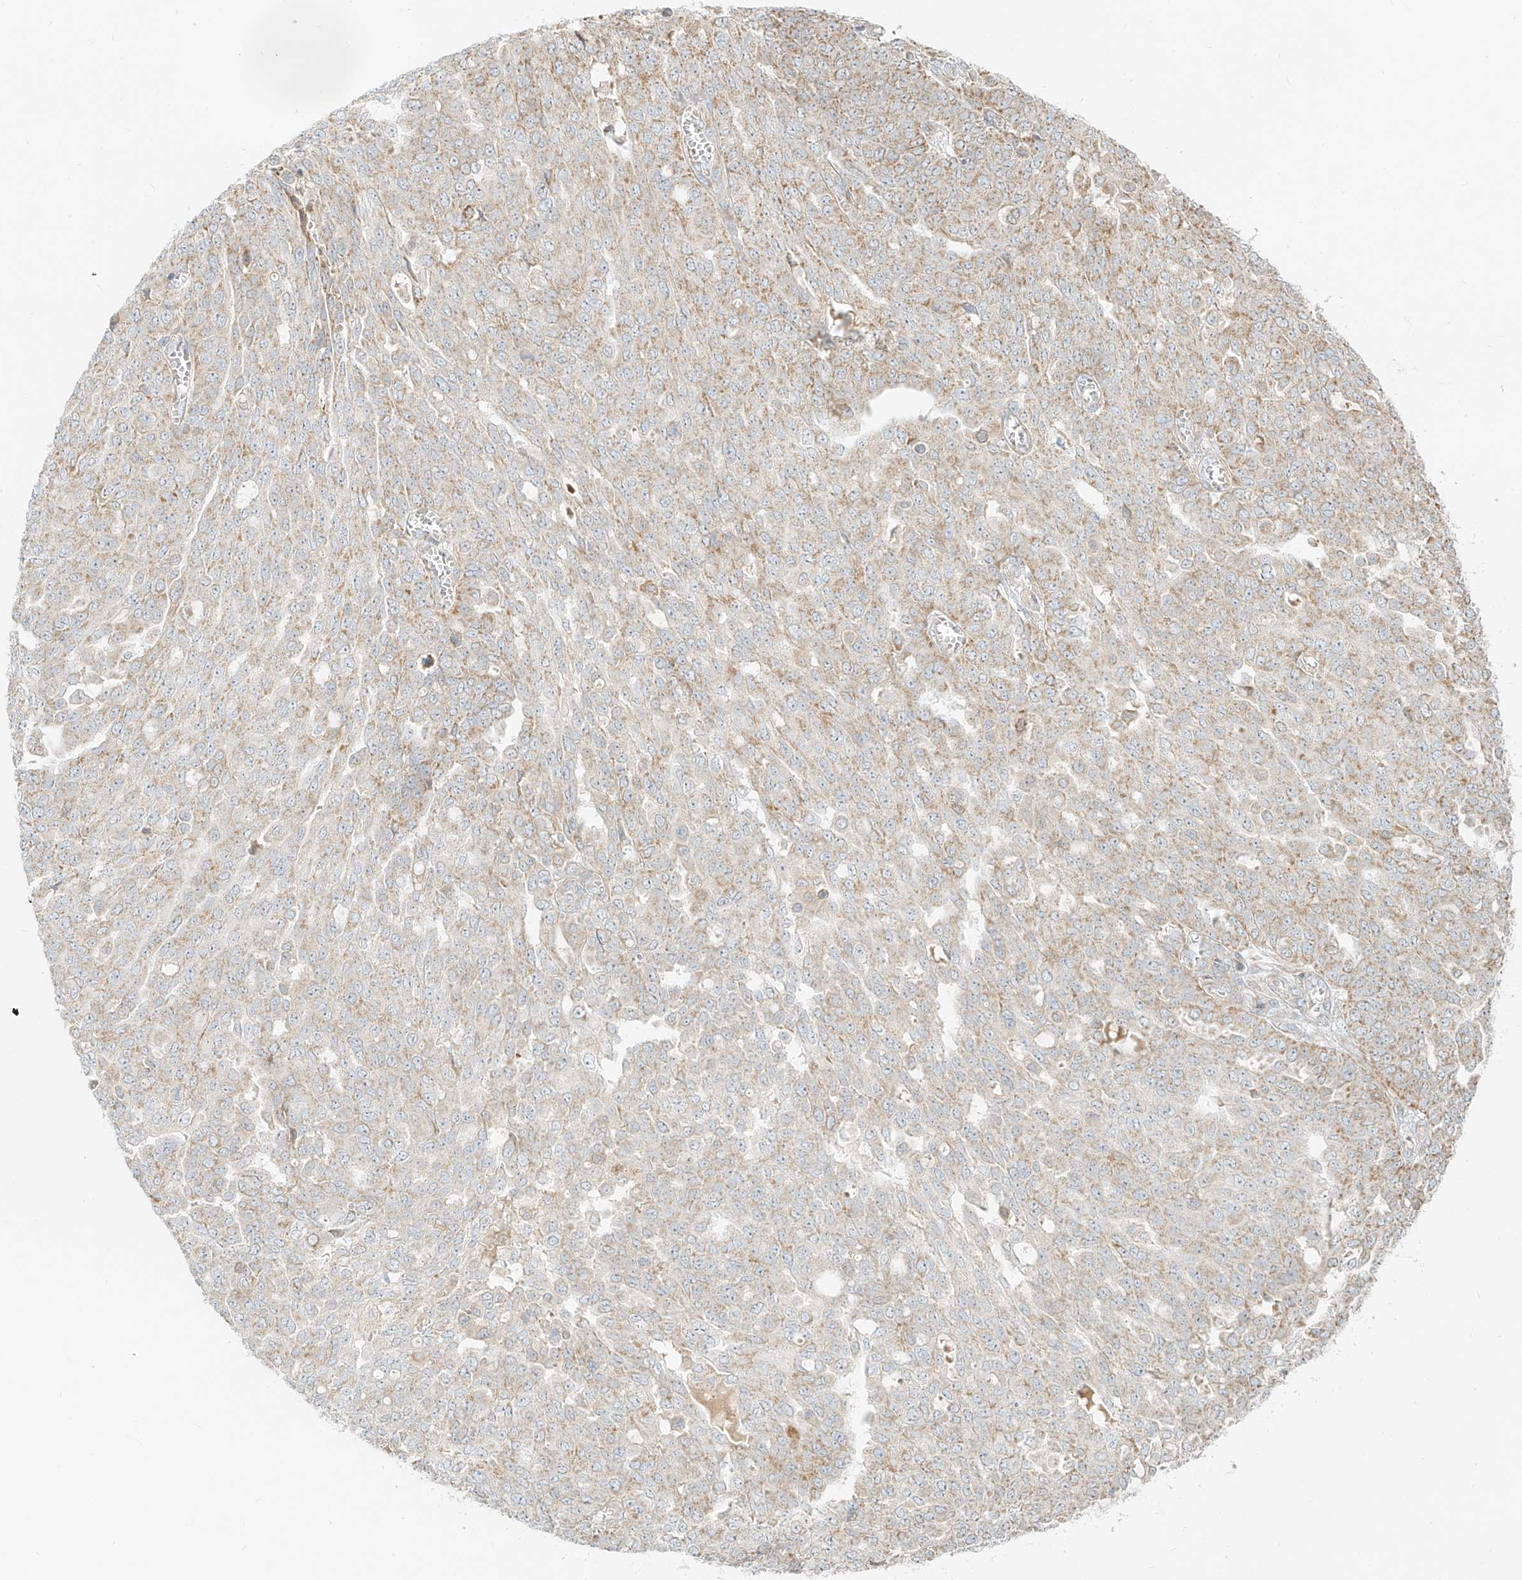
{"staining": {"intensity": "weak", "quantity": "25%-75%", "location": "cytoplasmic/membranous"}, "tissue": "ovarian cancer", "cell_type": "Tumor cells", "image_type": "cancer", "snomed": [{"axis": "morphology", "description": "Cystadenocarcinoma, serous, NOS"}, {"axis": "topography", "description": "Soft tissue"}, {"axis": "topography", "description": "Ovary"}], "caption": "Immunohistochemical staining of ovarian cancer (serous cystadenocarcinoma) demonstrates low levels of weak cytoplasmic/membranous staining in about 25%-75% of tumor cells.", "gene": "ZIM3", "patient": {"sex": "female", "age": 57}}